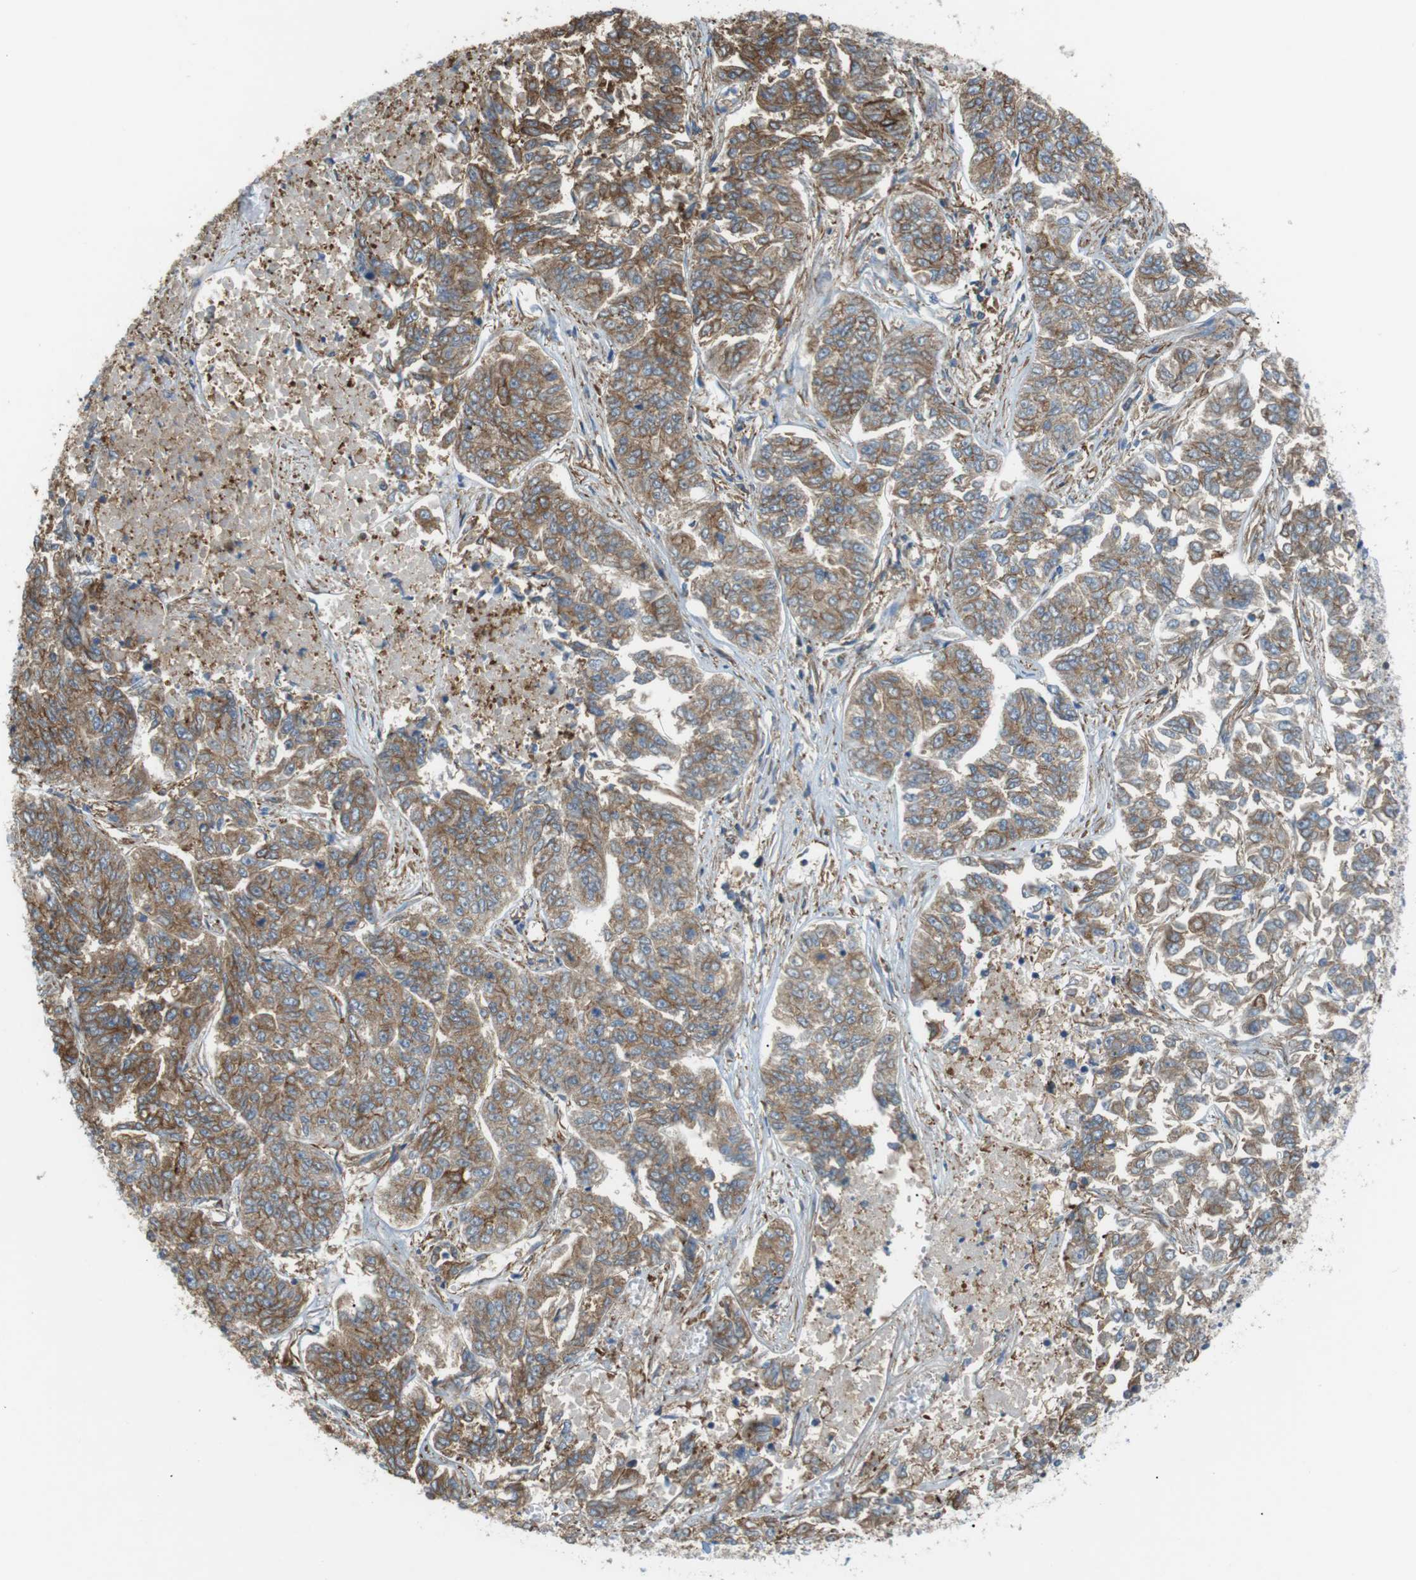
{"staining": {"intensity": "moderate", "quantity": ">75%", "location": "cytoplasmic/membranous"}, "tissue": "lung cancer", "cell_type": "Tumor cells", "image_type": "cancer", "snomed": [{"axis": "morphology", "description": "Adenocarcinoma, NOS"}, {"axis": "topography", "description": "Lung"}], "caption": "The micrograph shows staining of adenocarcinoma (lung), revealing moderate cytoplasmic/membranous protein expression (brown color) within tumor cells.", "gene": "PEPD", "patient": {"sex": "male", "age": 84}}